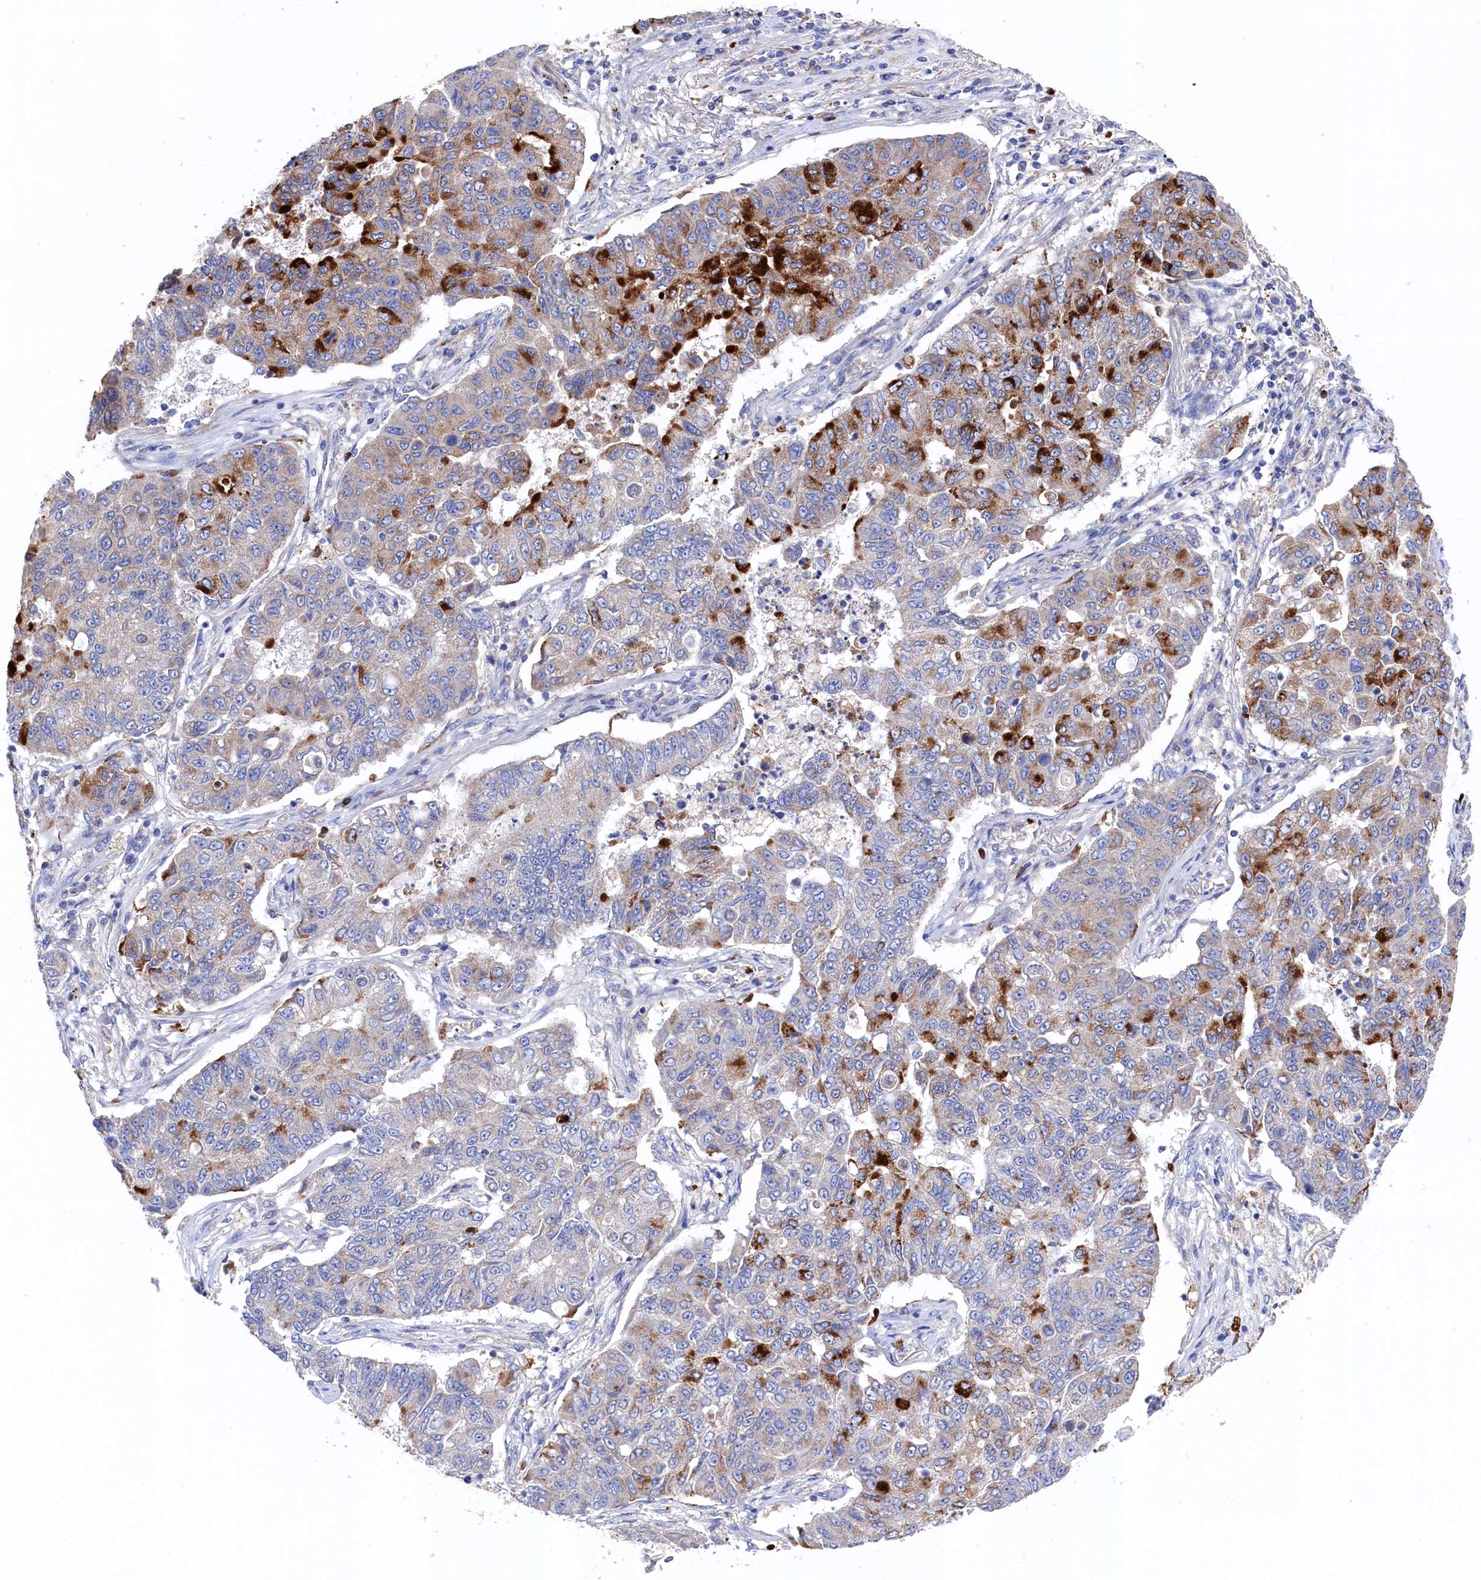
{"staining": {"intensity": "strong", "quantity": "25%-75%", "location": "cytoplasmic/membranous"}, "tissue": "lung cancer", "cell_type": "Tumor cells", "image_type": "cancer", "snomed": [{"axis": "morphology", "description": "Squamous cell carcinoma, NOS"}, {"axis": "topography", "description": "Lung"}], "caption": "Strong cytoplasmic/membranous expression for a protein is identified in about 25%-75% of tumor cells of lung squamous cell carcinoma using immunohistochemistry.", "gene": "C12orf73", "patient": {"sex": "male", "age": 74}}